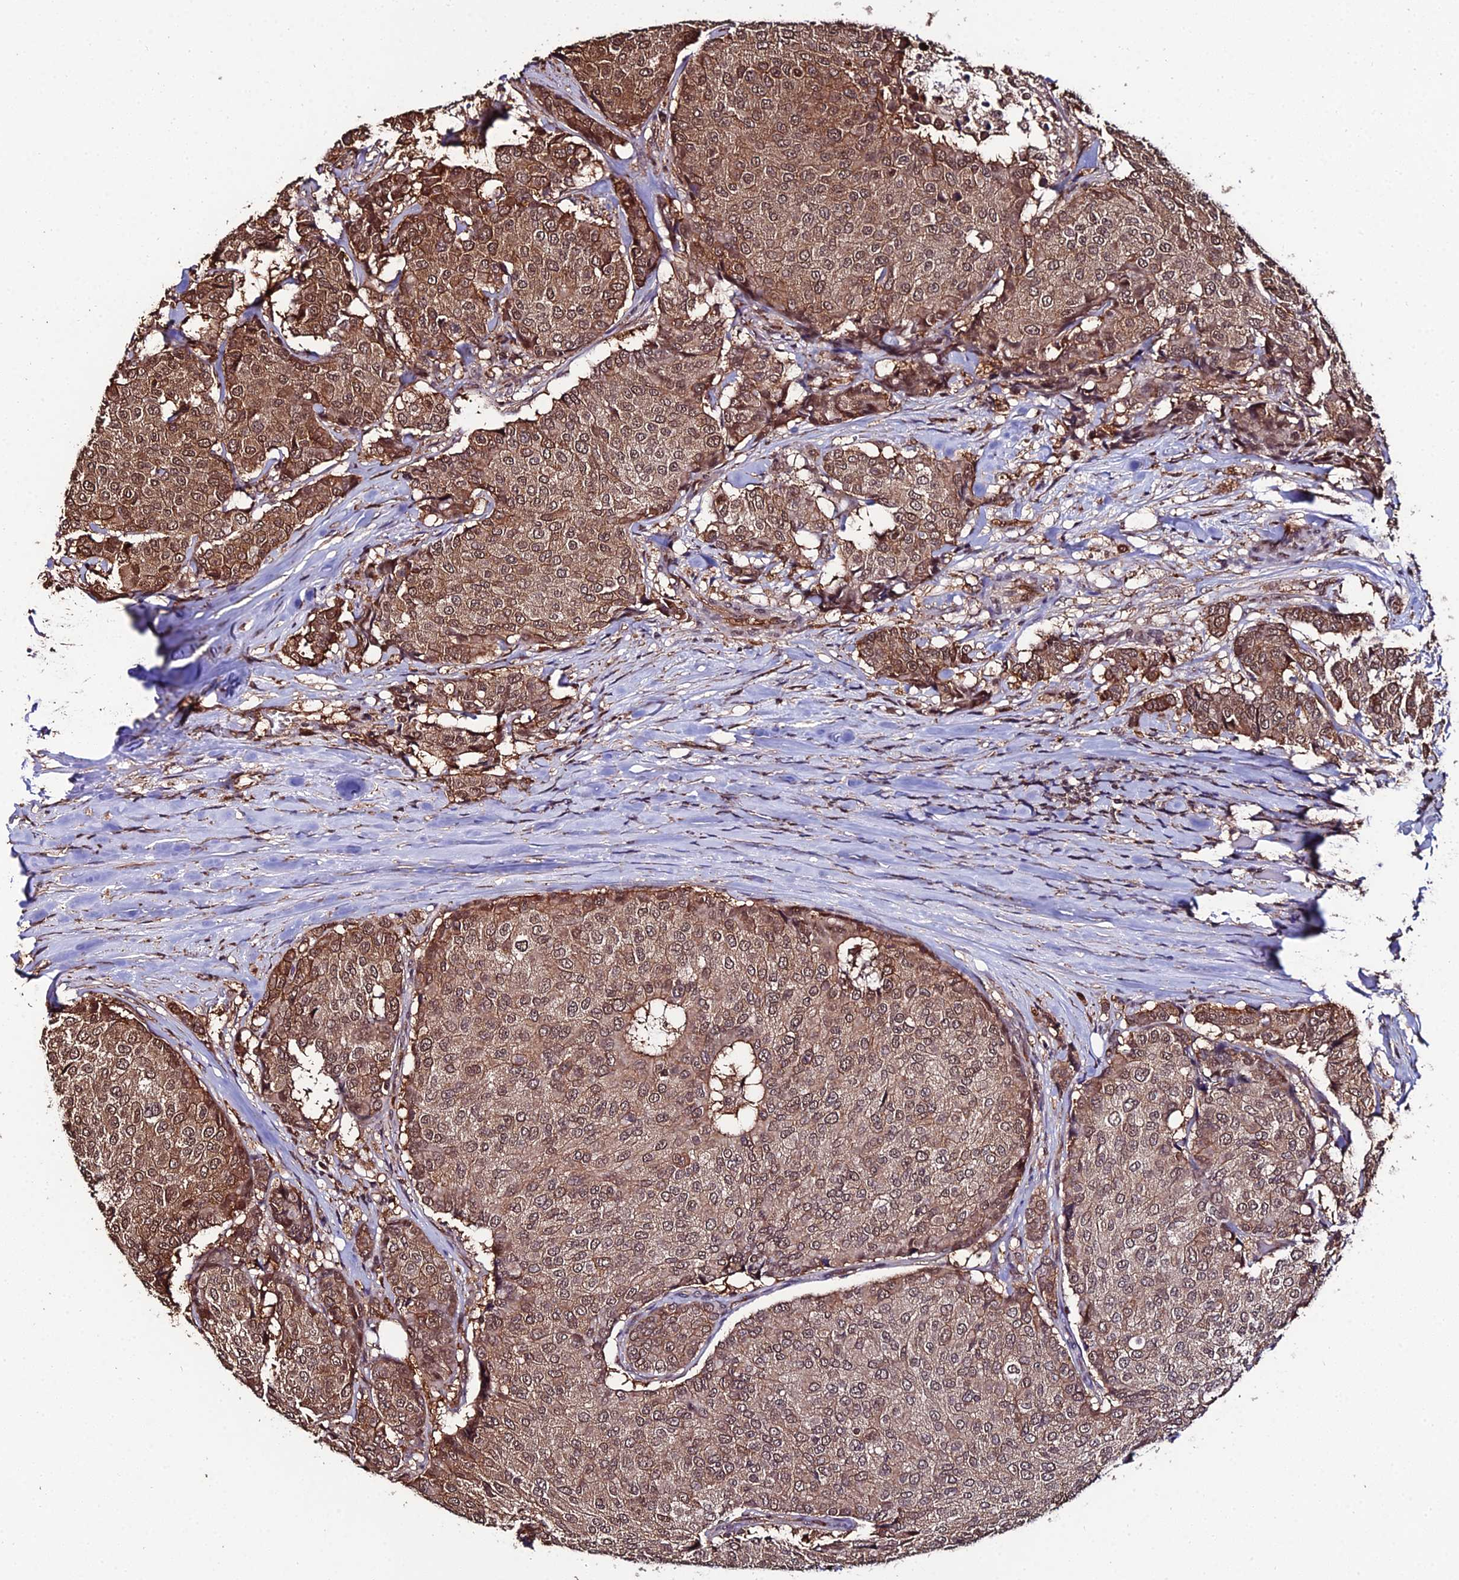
{"staining": {"intensity": "moderate", "quantity": ">75%", "location": "cytoplasmic/membranous,nuclear"}, "tissue": "breast cancer", "cell_type": "Tumor cells", "image_type": "cancer", "snomed": [{"axis": "morphology", "description": "Duct carcinoma"}, {"axis": "topography", "description": "Breast"}], "caption": "Breast cancer (invasive ductal carcinoma) was stained to show a protein in brown. There is medium levels of moderate cytoplasmic/membranous and nuclear expression in about >75% of tumor cells.", "gene": "PPP4C", "patient": {"sex": "female", "age": 75}}